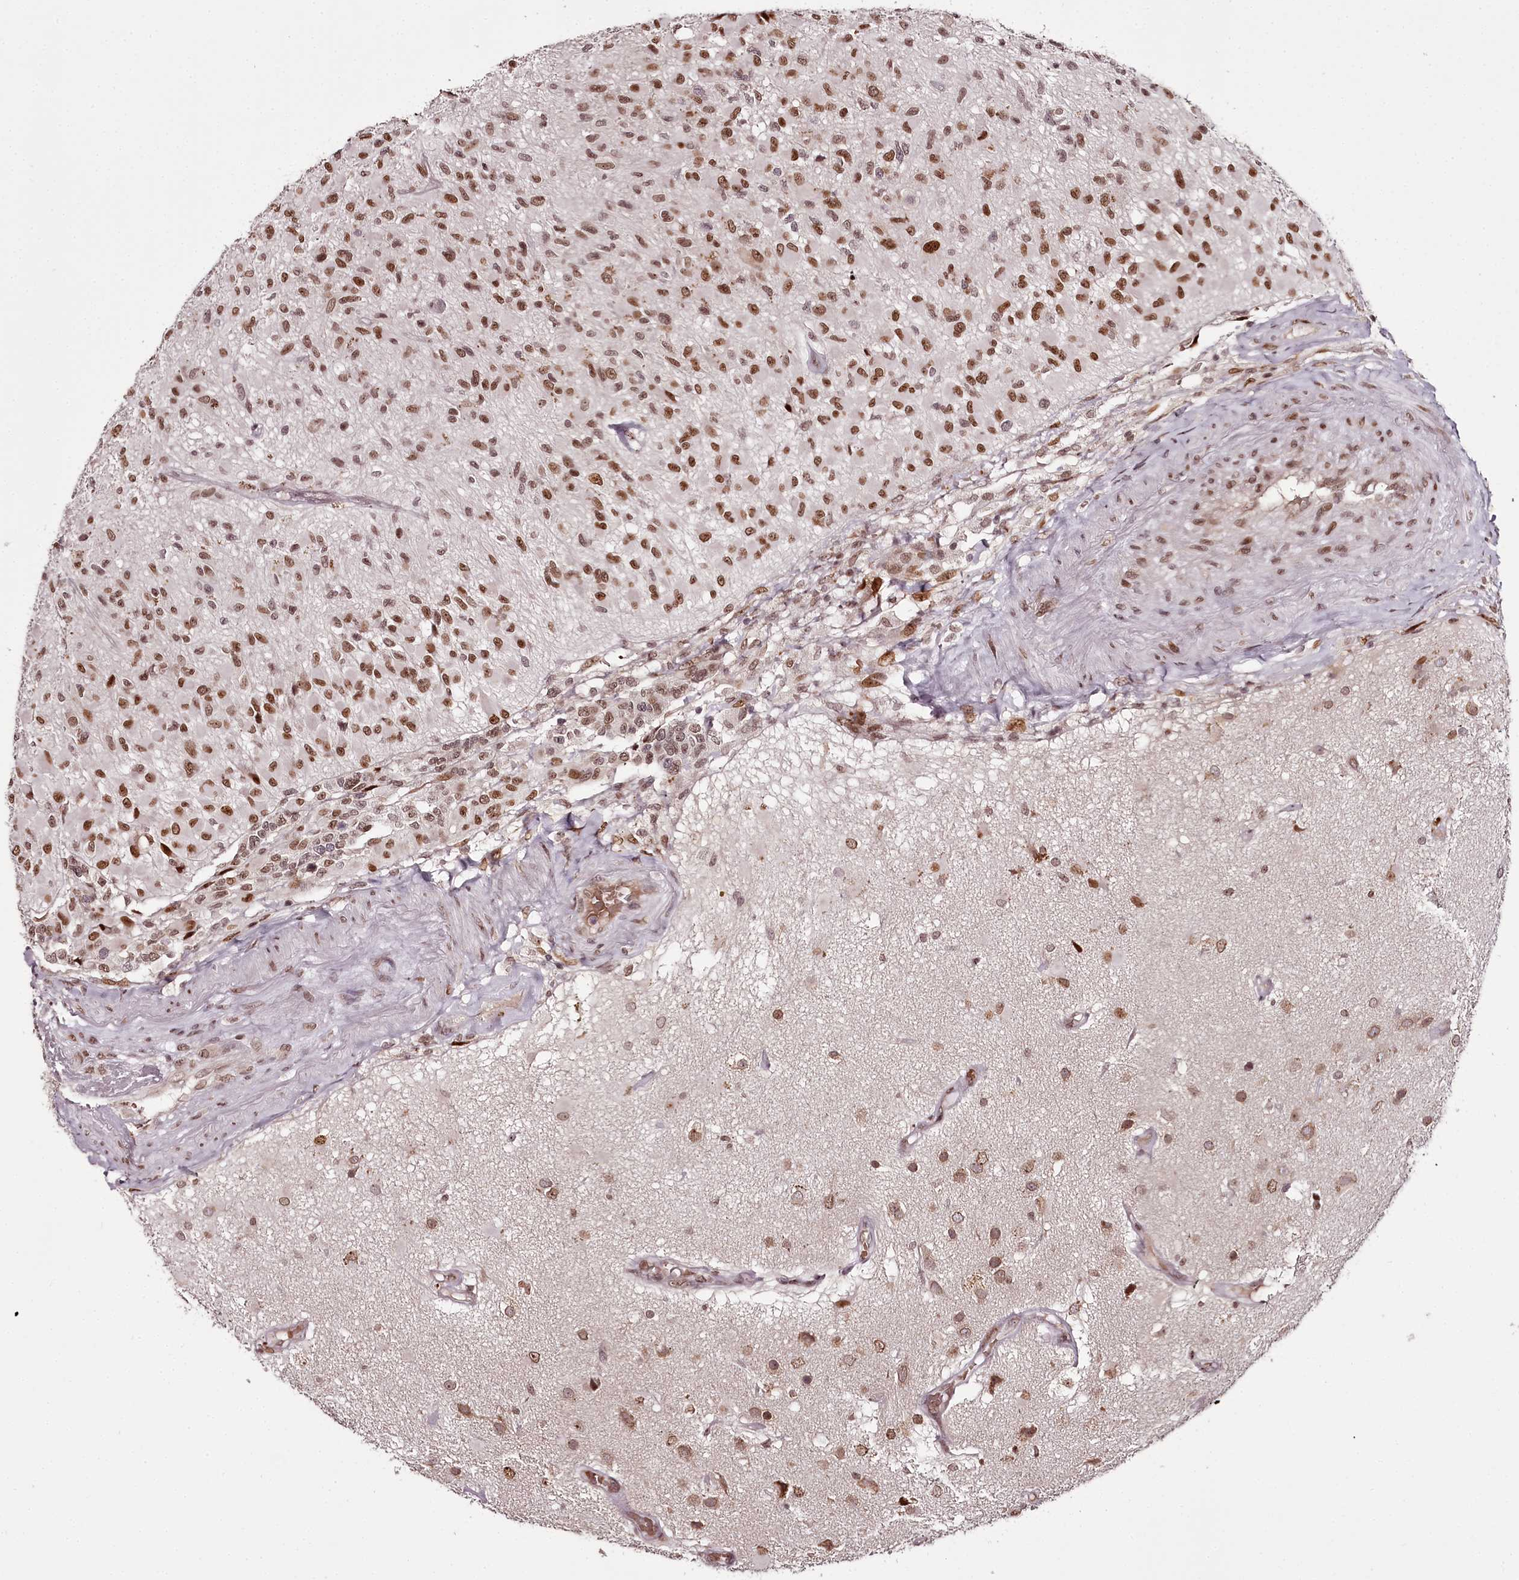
{"staining": {"intensity": "moderate", "quantity": ">75%", "location": "nuclear"}, "tissue": "glioma", "cell_type": "Tumor cells", "image_type": "cancer", "snomed": [{"axis": "morphology", "description": "Glioma, malignant, High grade"}, {"axis": "morphology", "description": "Glioblastoma, NOS"}, {"axis": "topography", "description": "Brain"}], "caption": "IHC of human glioblastoma demonstrates medium levels of moderate nuclear positivity in about >75% of tumor cells. (Stains: DAB (3,3'-diaminobenzidine) in brown, nuclei in blue, Microscopy: brightfield microscopy at high magnification).", "gene": "THYN1", "patient": {"sex": "male", "age": 60}}